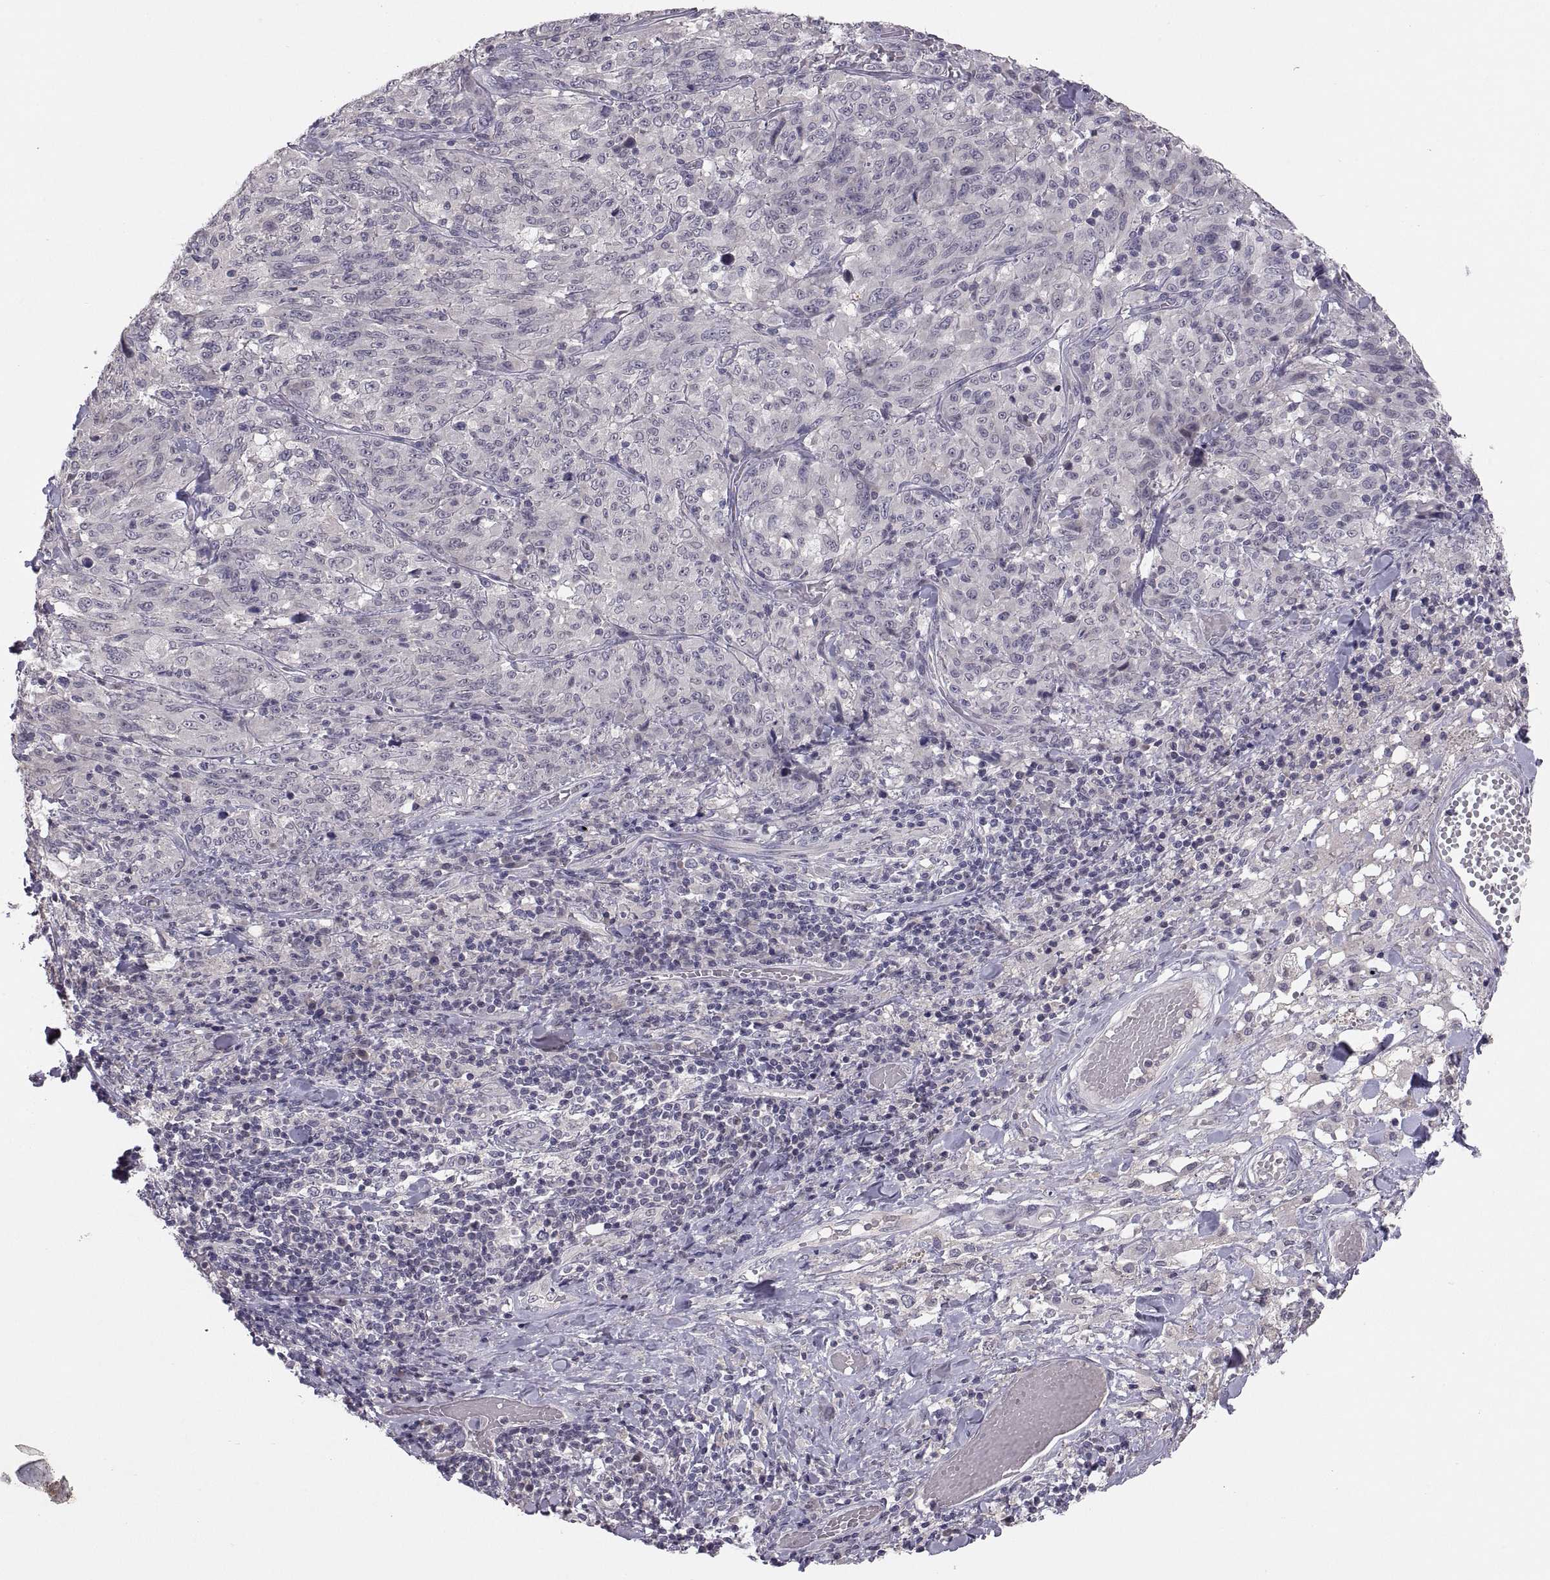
{"staining": {"intensity": "negative", "quantity": "none", "location": "none"}, "tissue": "melanoma", "cell_type": "Tumor cells", "image_type": "cancer", "snomed": [{"axis": "morphology", "description": "Malignant melanoma, NOS"}, {"axis": "topography", "description": "Skin"}], "caption": "There is no significant positivity in tumor cells of malignant melanoma. (Brightfield microscopy of DAB immunohistochemistry at high magnification).", "gene": "PAX2", "patient": {"sex": "female", "age": 91}}